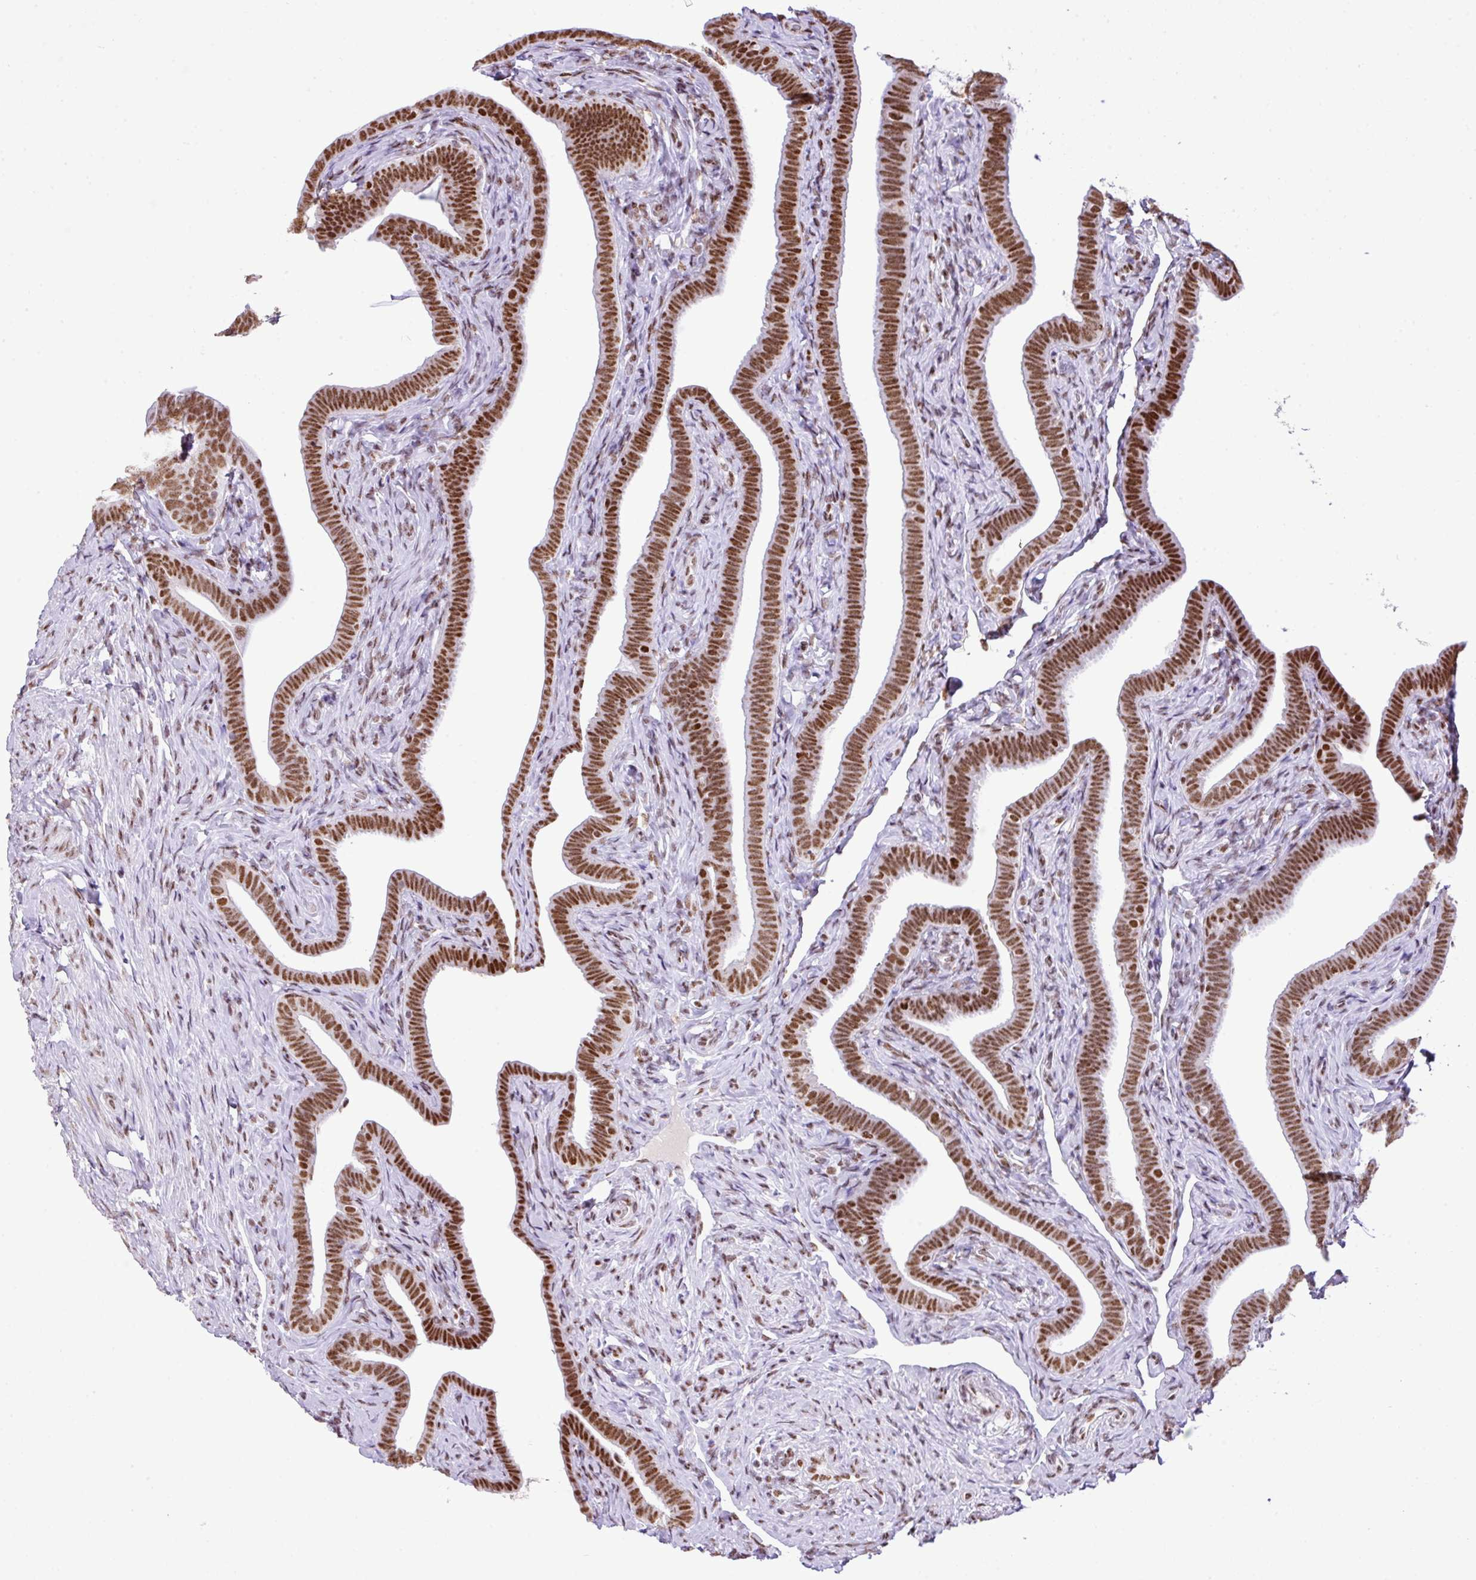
{"staining": {"intensity": "moderate", "quantity": ">75%", "location": "nuclear"}, "tissue": "fallopian tube", "cell_type": "Glandular cells", "image_type": "normal", "snomed": [{"axis": "morphology", "description": "Normal tissue, NOS"}, {"axis": "topography", "description": "Fallopian tube"}], "caption": "Glandular cells show medium levels of moderate nuclear positivity in about >75% of cells in normal human fallopian tube.", "gene": "RARG", "patient": {"sex": "female", "age": 69}}